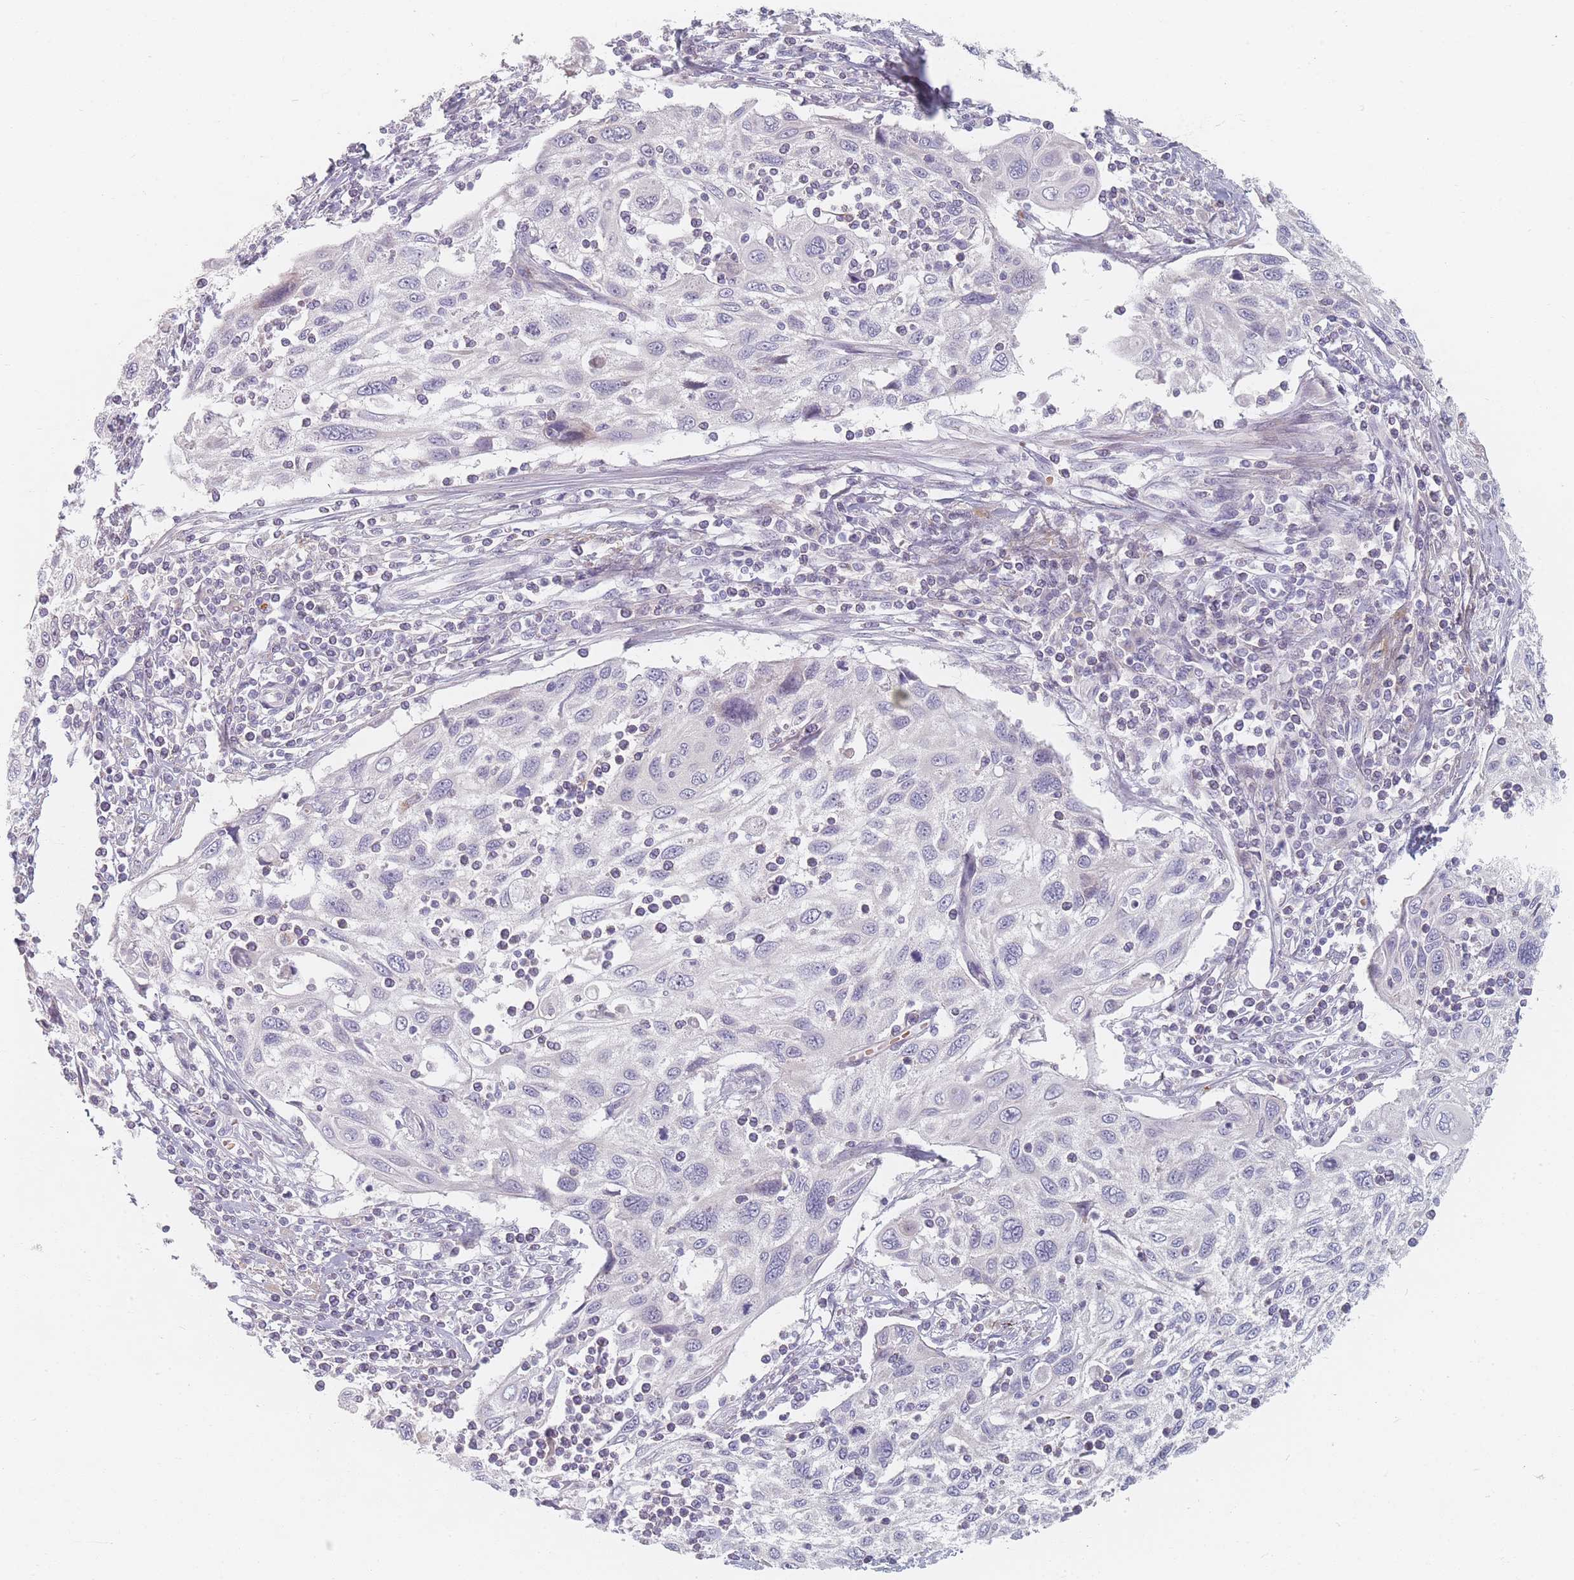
{"staining": {"intensity": "negative", "quantity": "none", "location": "none"}, "tissue": "cervical cancer", "cell_type": "Tumor cells", "image_type": "cancer", "snomed": [{"axis": "morphology", "description": "Squamous cell carcinoma, NOS"}, {"axis": "topography", "description": "Cervix"}], "caption": "A photomicrograph of human cervical cancer is negative for staining in tumor cells.", "gene": "TMOD1", "patient": {"sex": "female", "age": 70}}